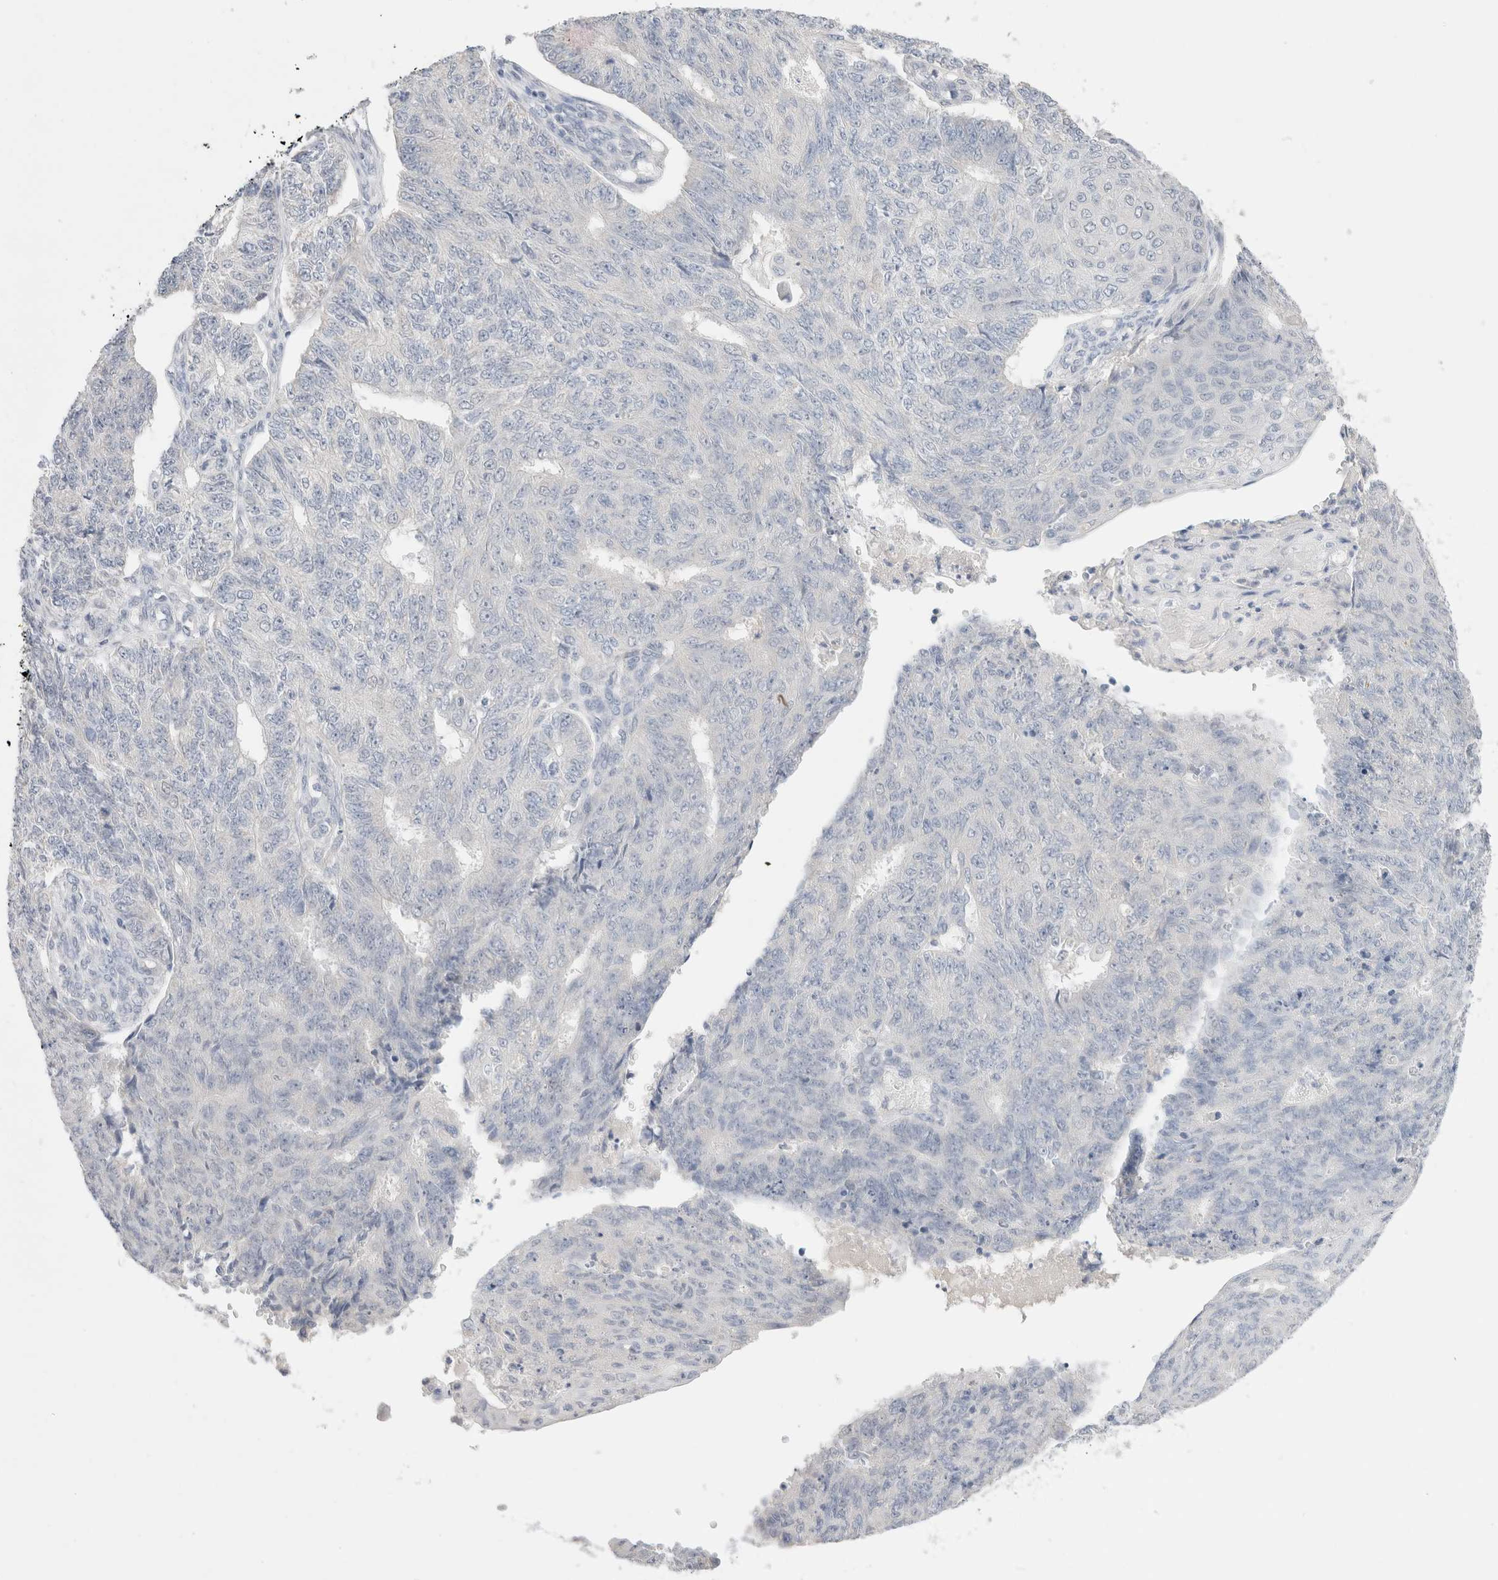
{"staining": {"intensity": "negative", "quantity": "none", "location": "none"}, "tissue": "endometrial cancer", "cell_type": "Tumor cells", "image_type": "cancer", "snomed": [{"axis": "morphology", "description": "Adenocarcinoma, NOS"}, {"axis": "topography", "description": "Endometrium"}], "caption": "Micrograph shows no protein positivity in tumor cells of endometrial cancer tissue. (DAB immunohistochemistry, high magnification).", "gene": "SPATA20", "patient": {"sex": "female", "age": 32}}